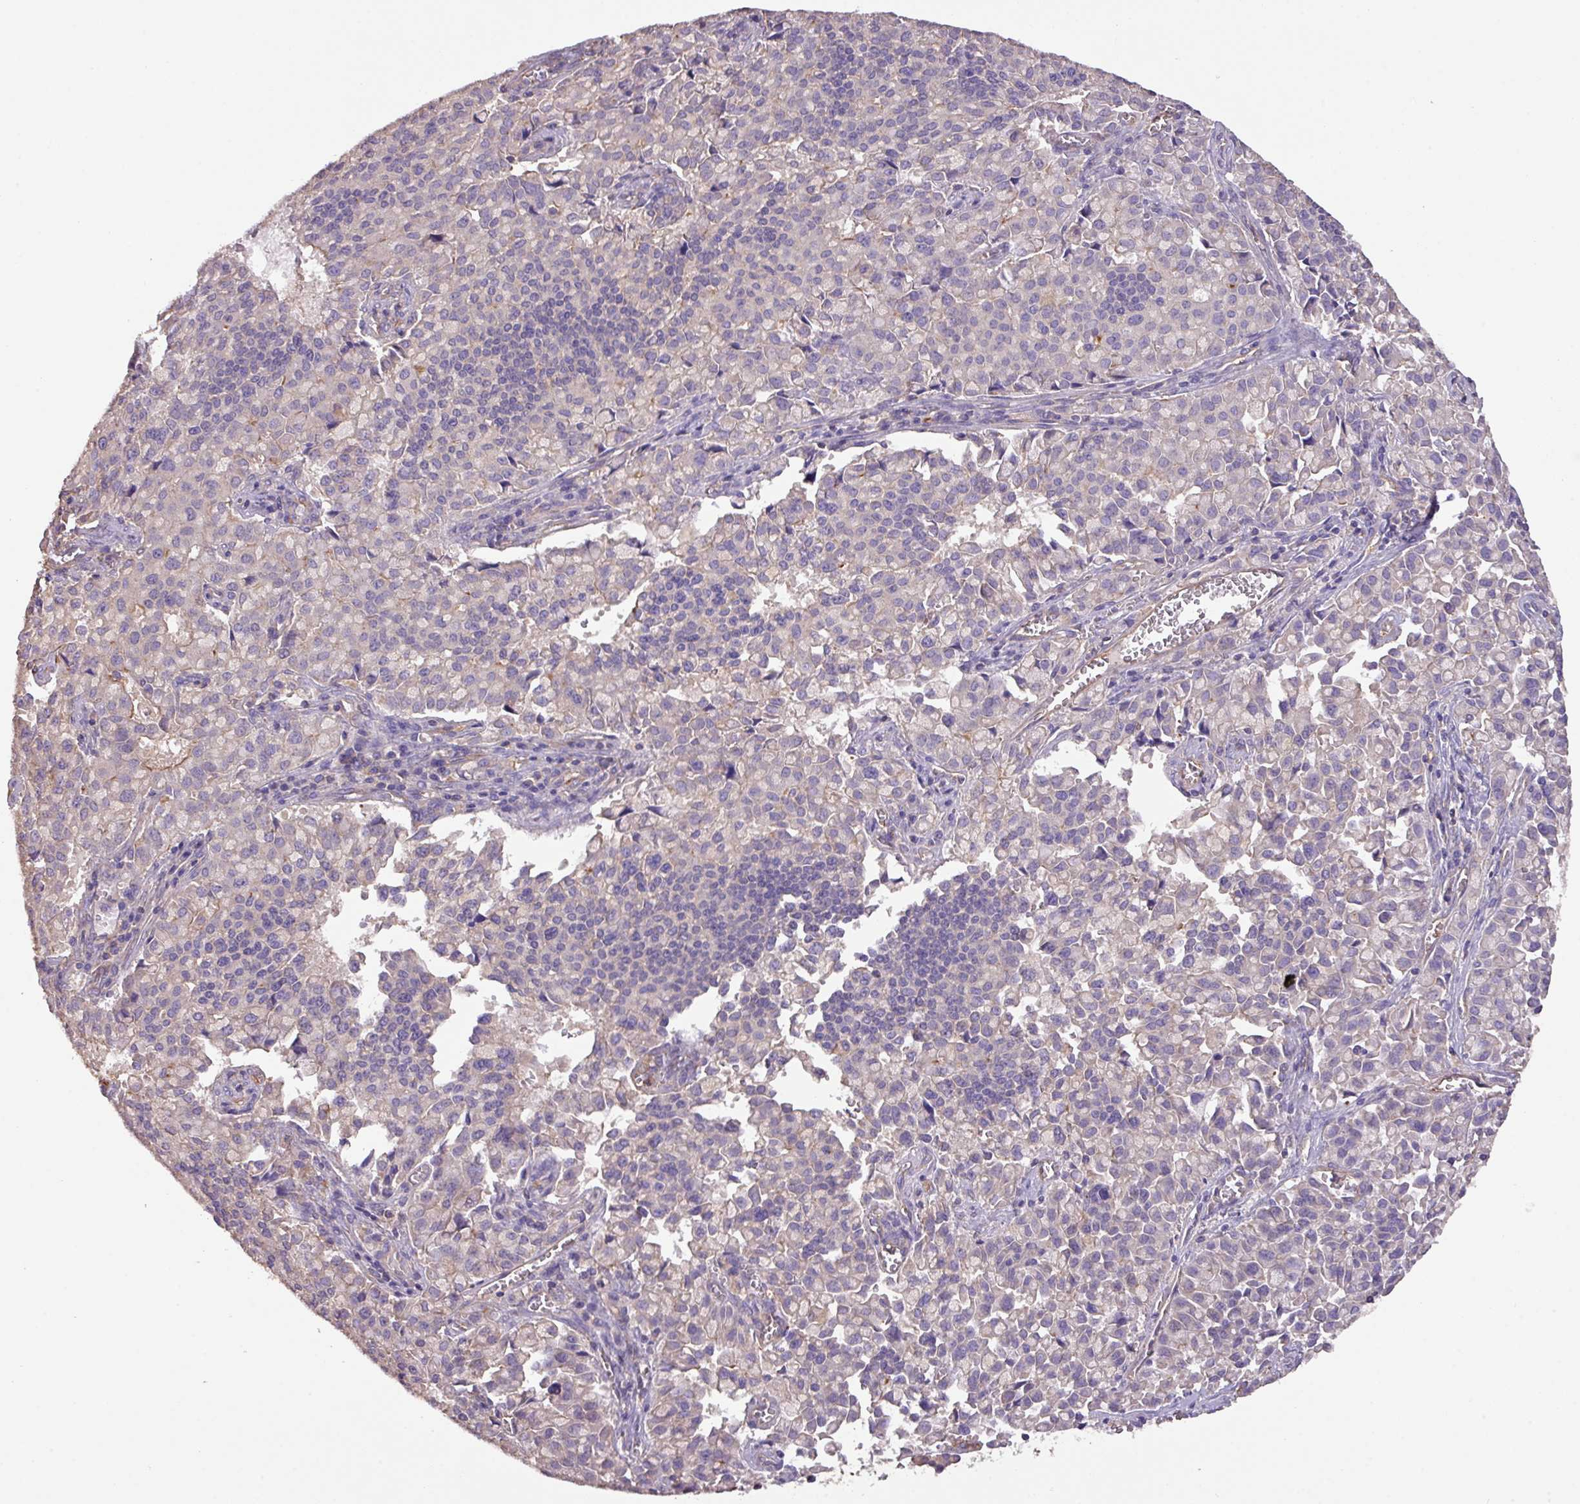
{"staining": {"intensity": "negative", "quantity": "none", "location": "none"}, "tissue": "pancreatic cancer", "cell_type": "Tumor cells", "image_type": "cancer", "snomed": [{"axis": "morphology", "description": "Adenocarcinoma, NOS"}, {"axis": "topography", "description": "Pancreas"}], "caption": "Micrograph shows no protein staining in tumor cells of pancreatic cancer (adenocarcinoma) tissue.", "gene": "CALML4", "patient": {"sex": "male", "age": 65}}